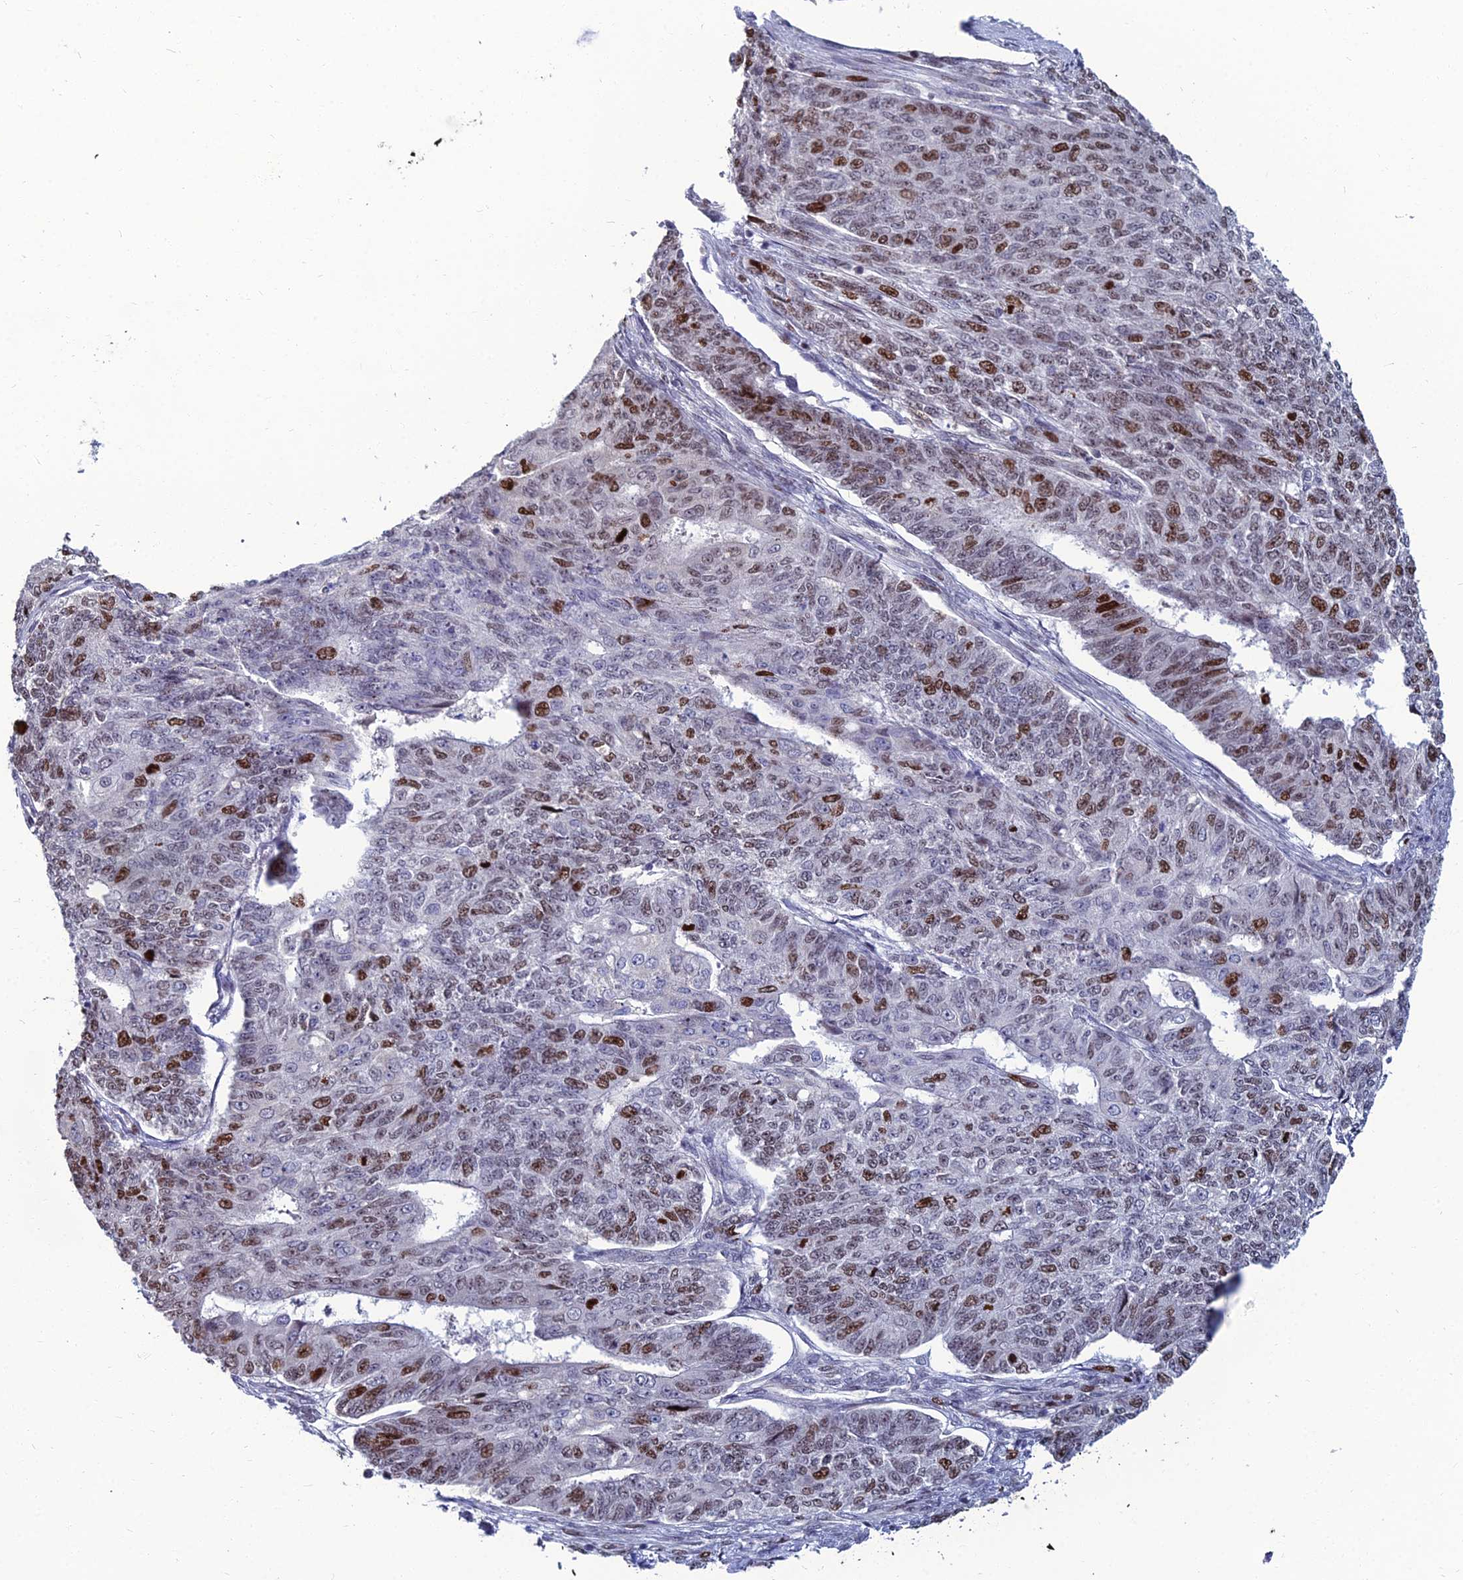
{"staining": {"intensity": "moderate", "quantity": "<25%", "location": "nuclear"}, "tissue": "endometrial cancer", "cell_type": "Tumor cells", "image_type": "cancer", "snomed": [{"axis": "morphology", "description": "Adenocarcinoma, NOS"}, {"axis": "topography", "description": "Endometrium"}], "caption": "The histopathology image demonstrates immunohistochemical staining of adenocarcinoma (endometrial). There is moderate nuclear expression is appreciated in about <25% of tumor cells.", "gene": "TAF9B", "patient": {"sex": "female", "age": 32}}